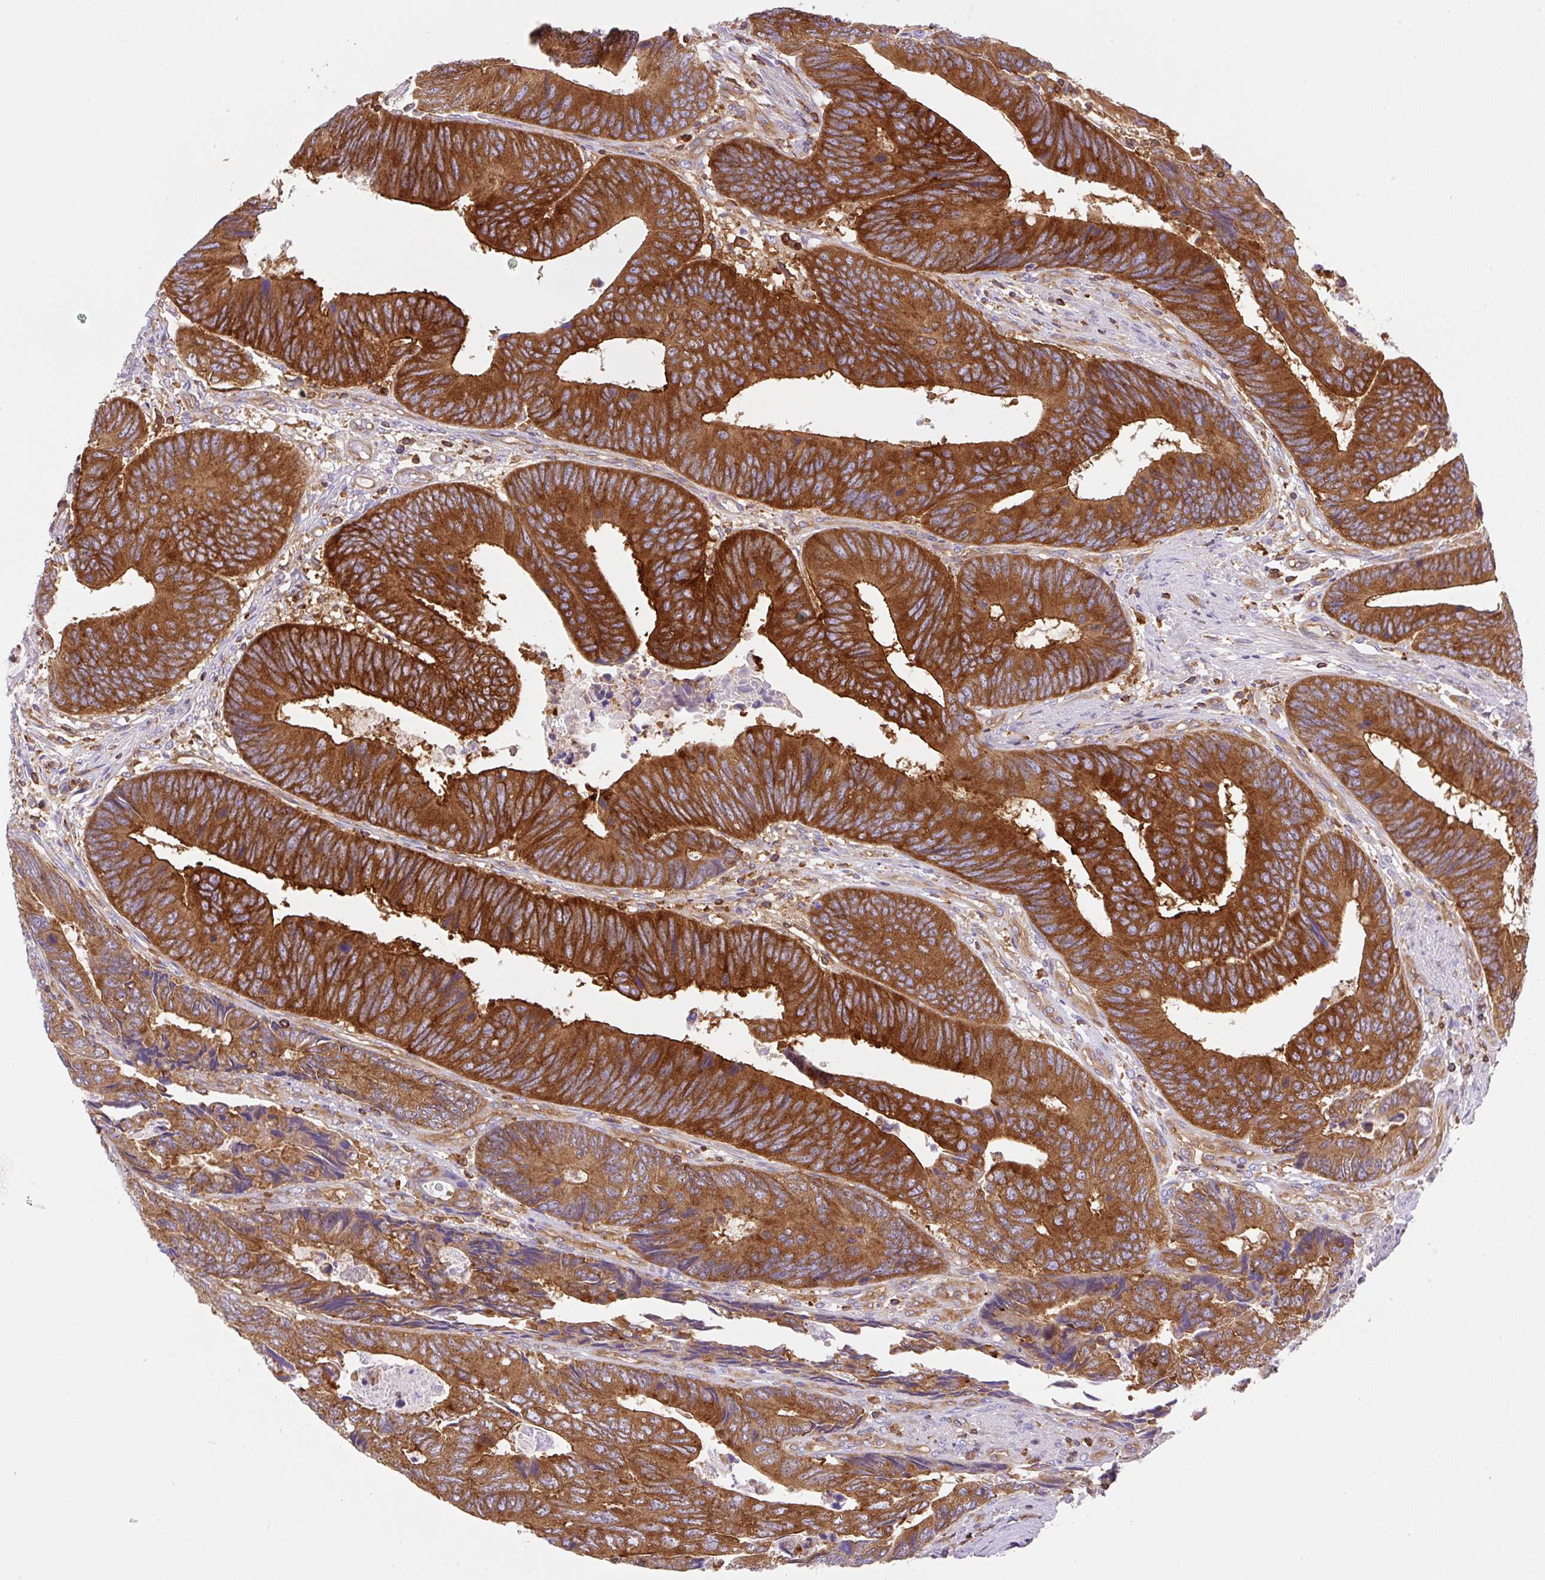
{"staining": {"intensity": "strong", "quantity": ">75%", "location": "cytoplasmic/membranous"}, "tissue": "colorectal cancer", "cell_type": "Tumor cells", "image_type": "cancer", "snomed": [{"axis": "morphology", "description": "Adenocarcinoma, NOS"}, {"axis": "topography", "description": "Colon"}], "caption": "Brown immunohistochemical staining in colorectal cancer (adenocarcinoma) reveals strong cytoplasmic/membranous positivity in approximately >75% of tumor cells.", "gene": "DNM2", "patient": {"sex": "male", "age": 87}}